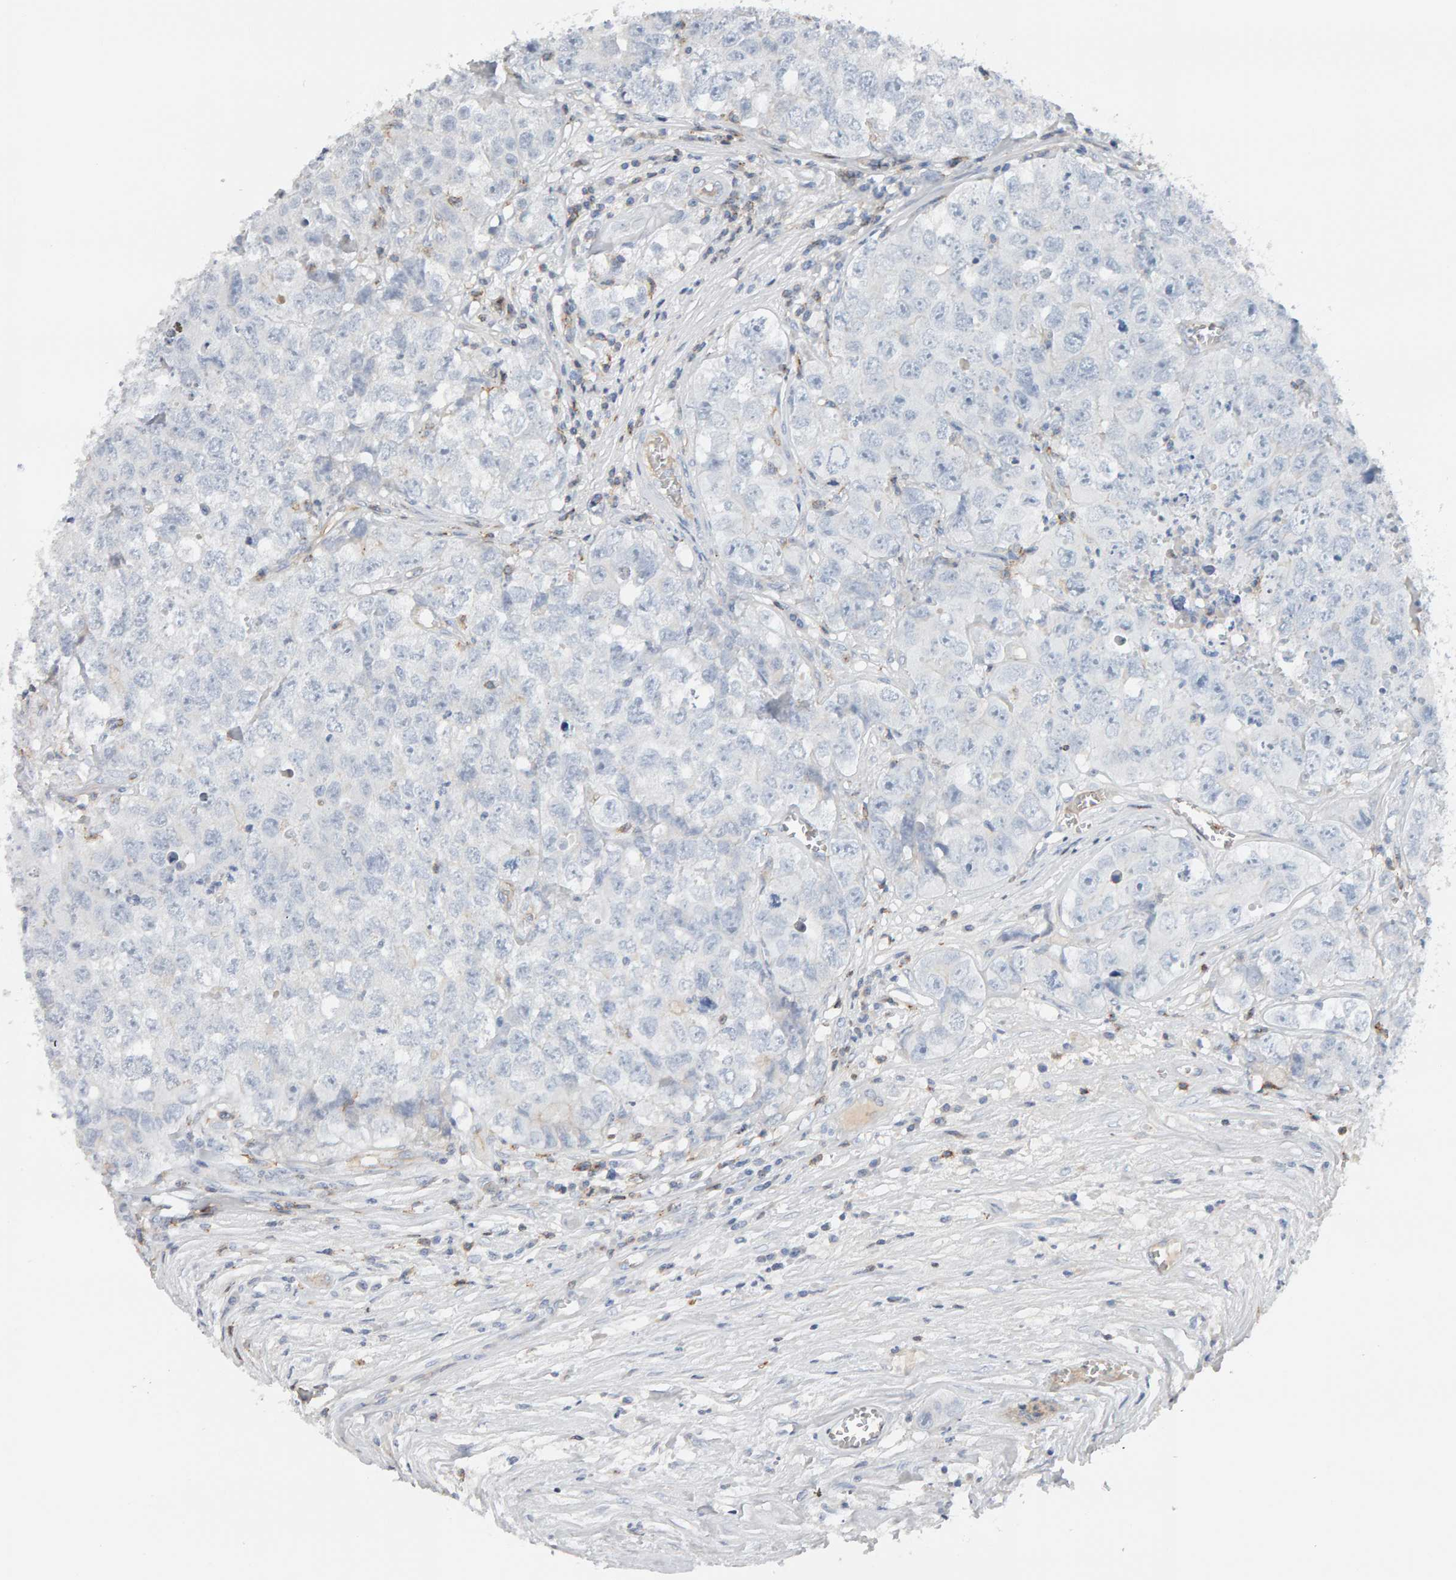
{"staining": {"intensity": "negative", "quantity": "none", "location": "none"}, "tissue": "testis cancer", "cell_type": "Tumor cells", "image_type": "cancer", "snomed": [{"axis": "morphology", "description": "Seminoma, NOS"}, {"axis": "morphology", "description": "Carcinoma, Embryonal, NOS"}, {"axis": "topography", "description": "Testis"}], "caption": "A high-resolution image shows IHC staining of testis seminoma, which displays no significant positivity in tumor cells. Nuclei are stained in blue.", "gene": "FYN", "patient": {"sex": "male", "age": 43}}